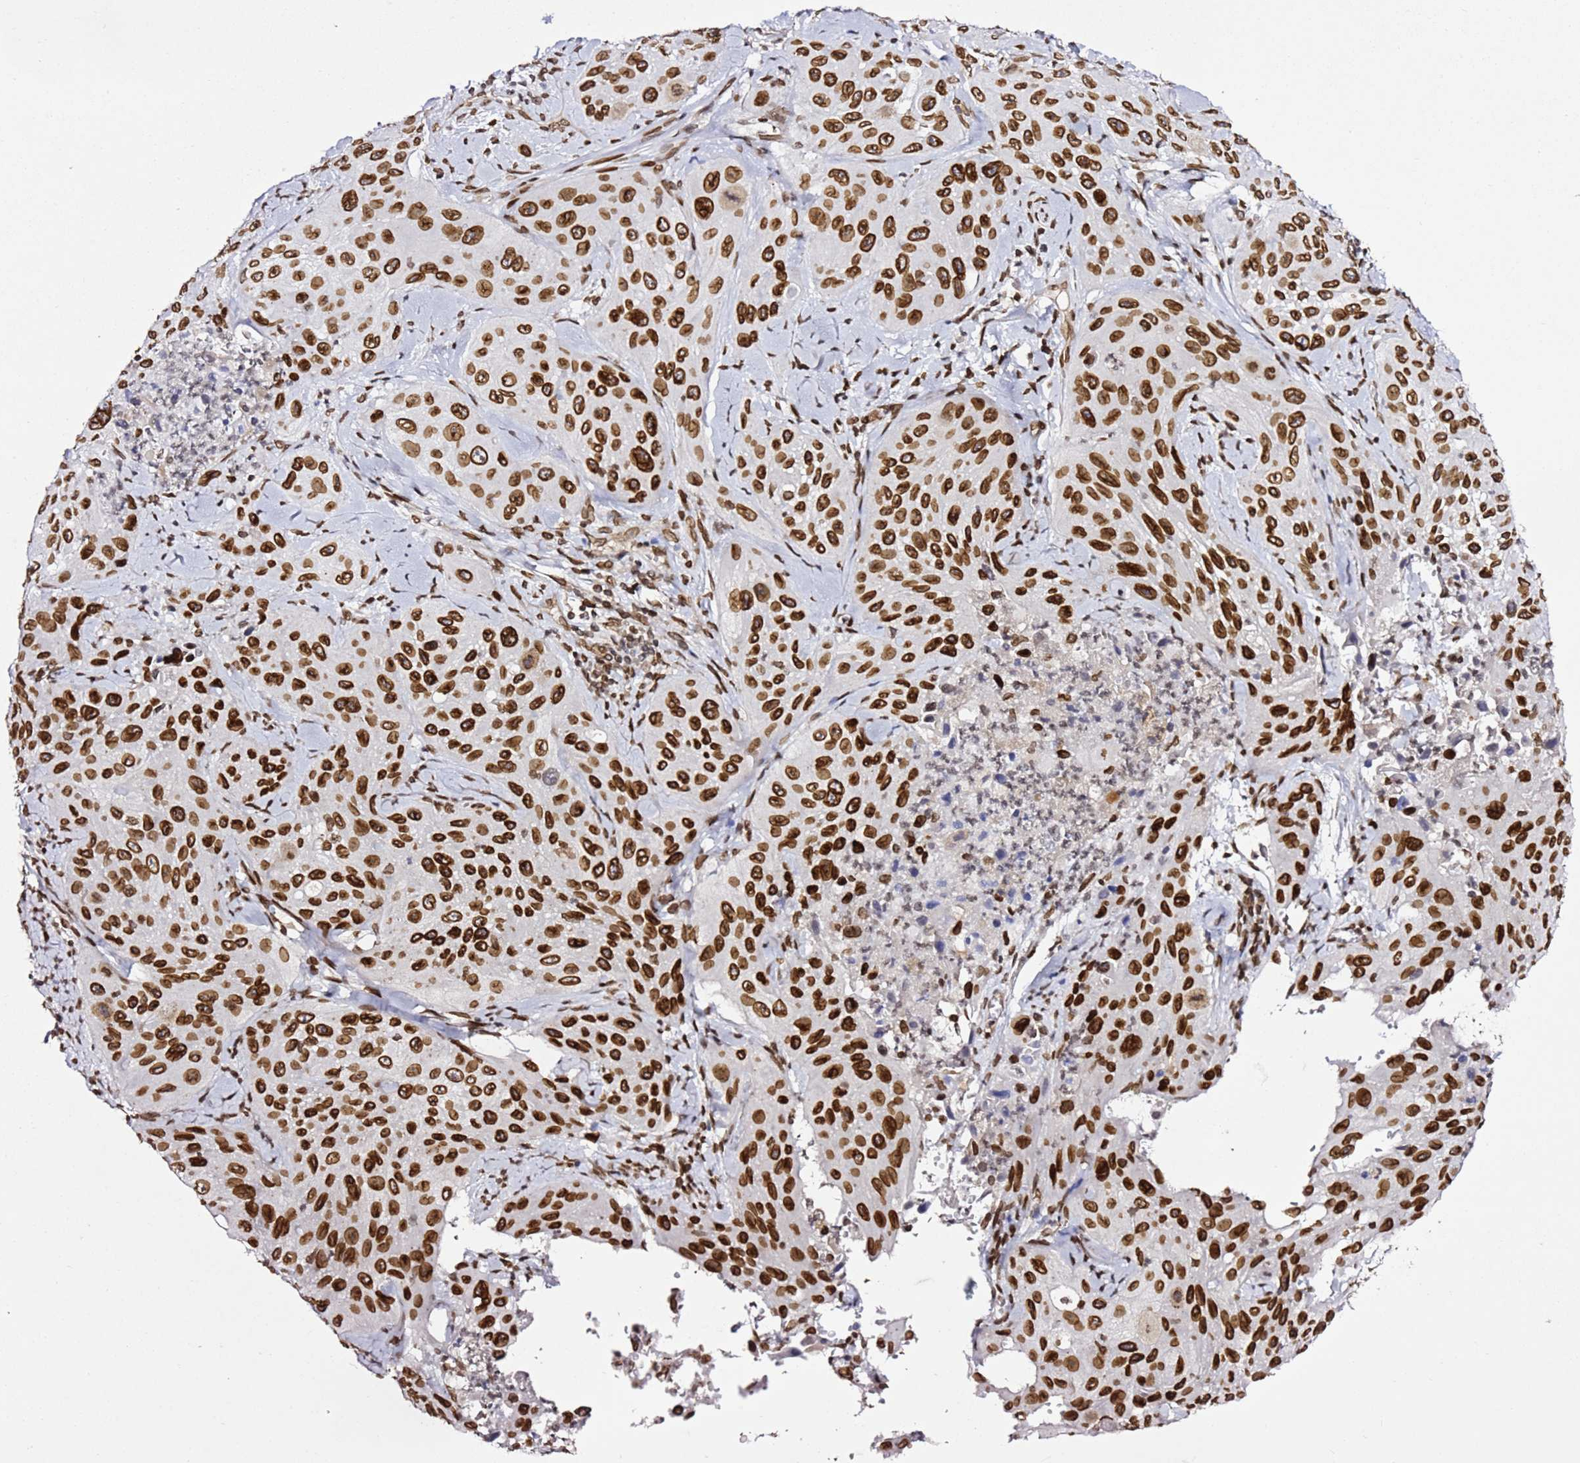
{"staining": {"intensity": "strong", "quantity": ">75%", "location": "cytoplasmic/membranous,nuclear"}, "tissue": "cervical cancer", "cell_type": "Tumor cells", "image_type": "cancer", "snomed": [{"axis": "morphology", "description": "Squamous cell carcinoma, NOS"}, {"axis": "topography", "description": "Cervix"}], "caption": "Squamous cell carcinoma (cervical) tissue displays strong cytoplasmic/membranous and nuclear positivity in approximately >75% of tumor cells", "gene": "POU6F1", "patient": {"sex": "female", "age": 42}}